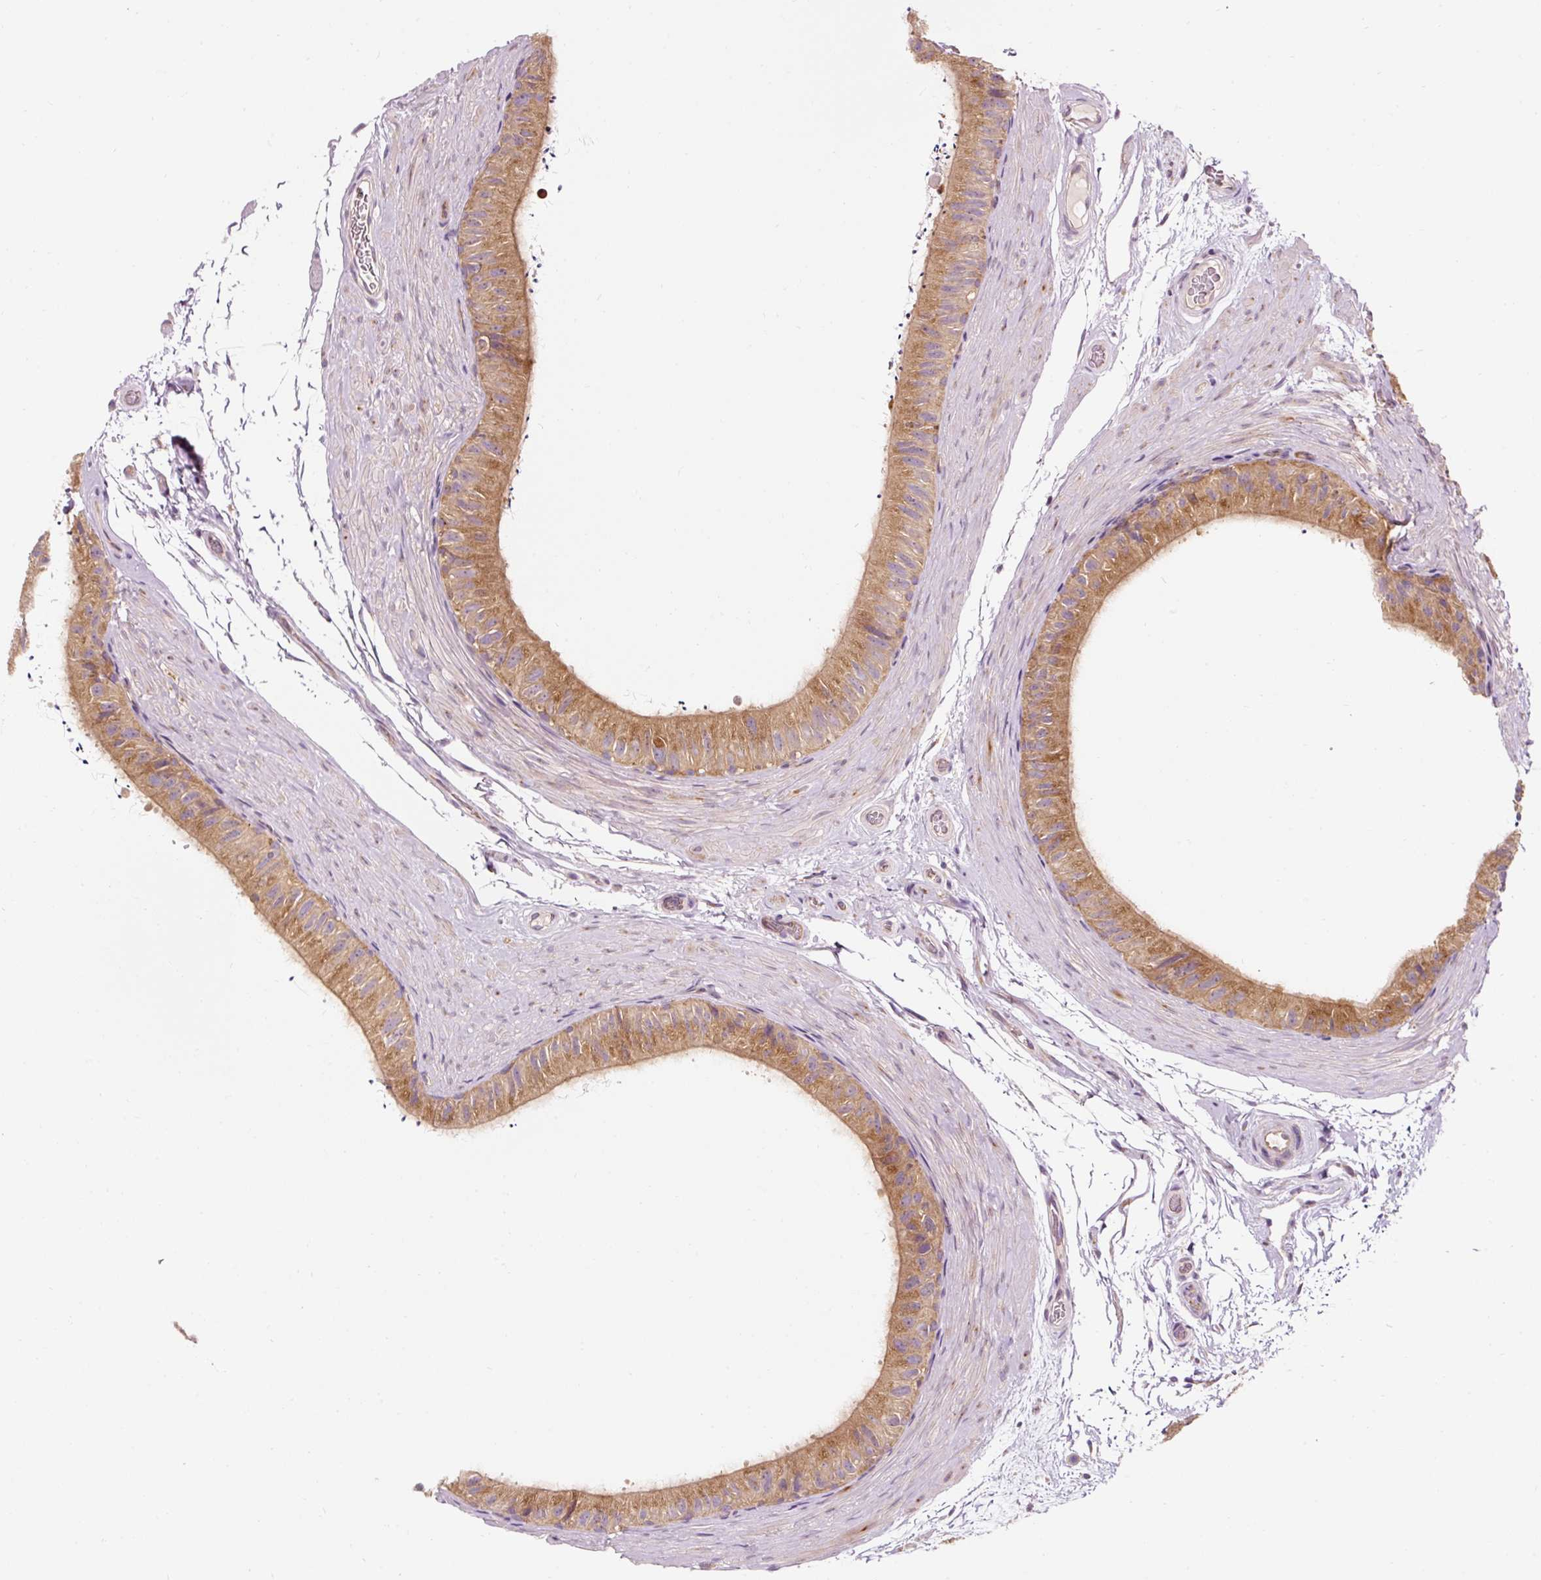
{"staining": {"intensity": "moderate", "quantity": "25%-75%", "location": "cytoplasmic/membranous"}, "tissue": "epididymis", "cell_type": "Glandular cells", "image_type": "normal", "snomed": [{"axis": "morphology", "description": "Normal tissue, NOS"}, {"axis": "topography", "description": "Epididymis"}], "caption": "High-power microscopy captured an IHC histopathology image of benign epididymis, revealing moderate cytoplasmic/membranous expression in approximately 25%-75% of glandular cells. (IHC, brightfield microscopy, high magnification).", "gene": "NAPA", "patient": {"sex": "male", "age": 55}}